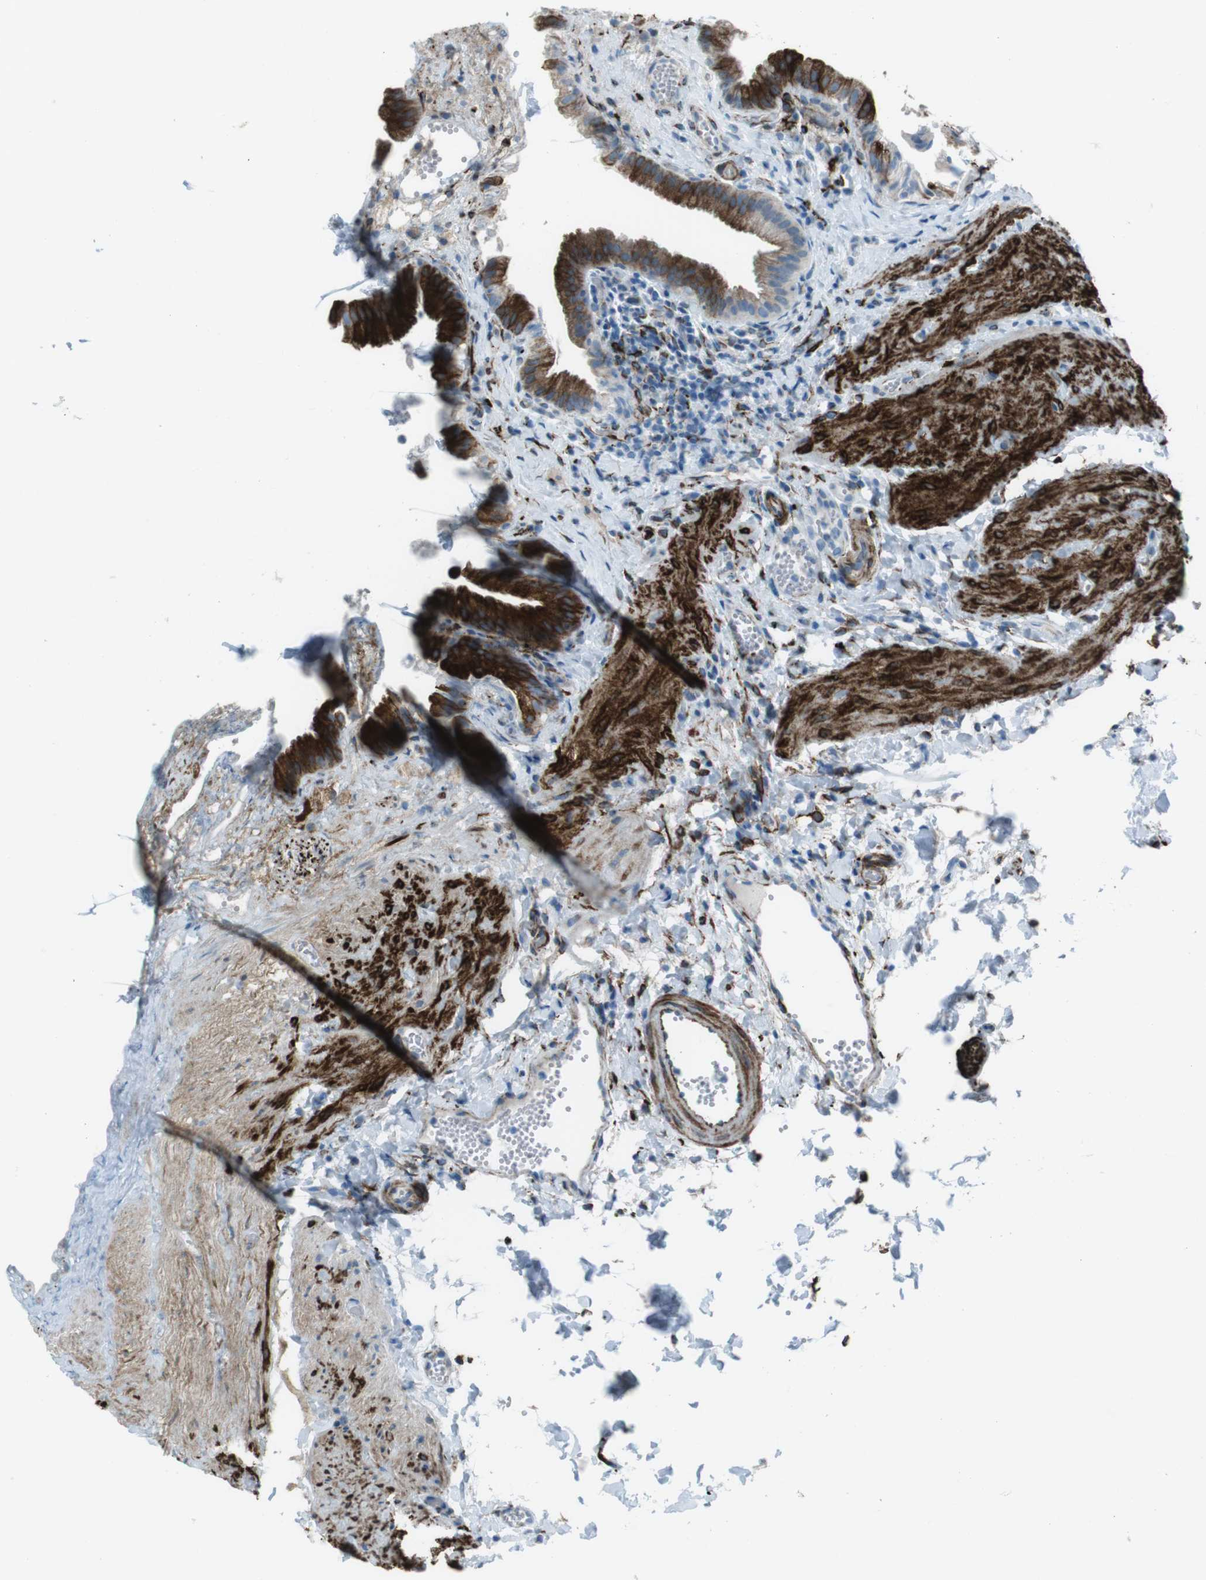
{"staining": {"intensity": "strong", "quantity": ">75%", "location": "cytoplasmic/membranous"}, "tissue": "gallbladder", "cell_type": "Glandular cells", "image_type": "normal", "snomed": [{"axis": "morphology", "description": "Normal tissue, NOS"}, {"axis": "topography", "description": "Gallbladder"}], "caption": "Immunohistochemistry (IHC) image of benign gallbladder: gallbladder stained using immunohistochemistry reveals high levels of strong protein expression localized specifically in the cytoplasmic/membranous of glandular cells, appearing as a cytoplasmic/membranous brown color.", "gene": "TUBB2A", "patient": {"sex": "female", "age": 24}}